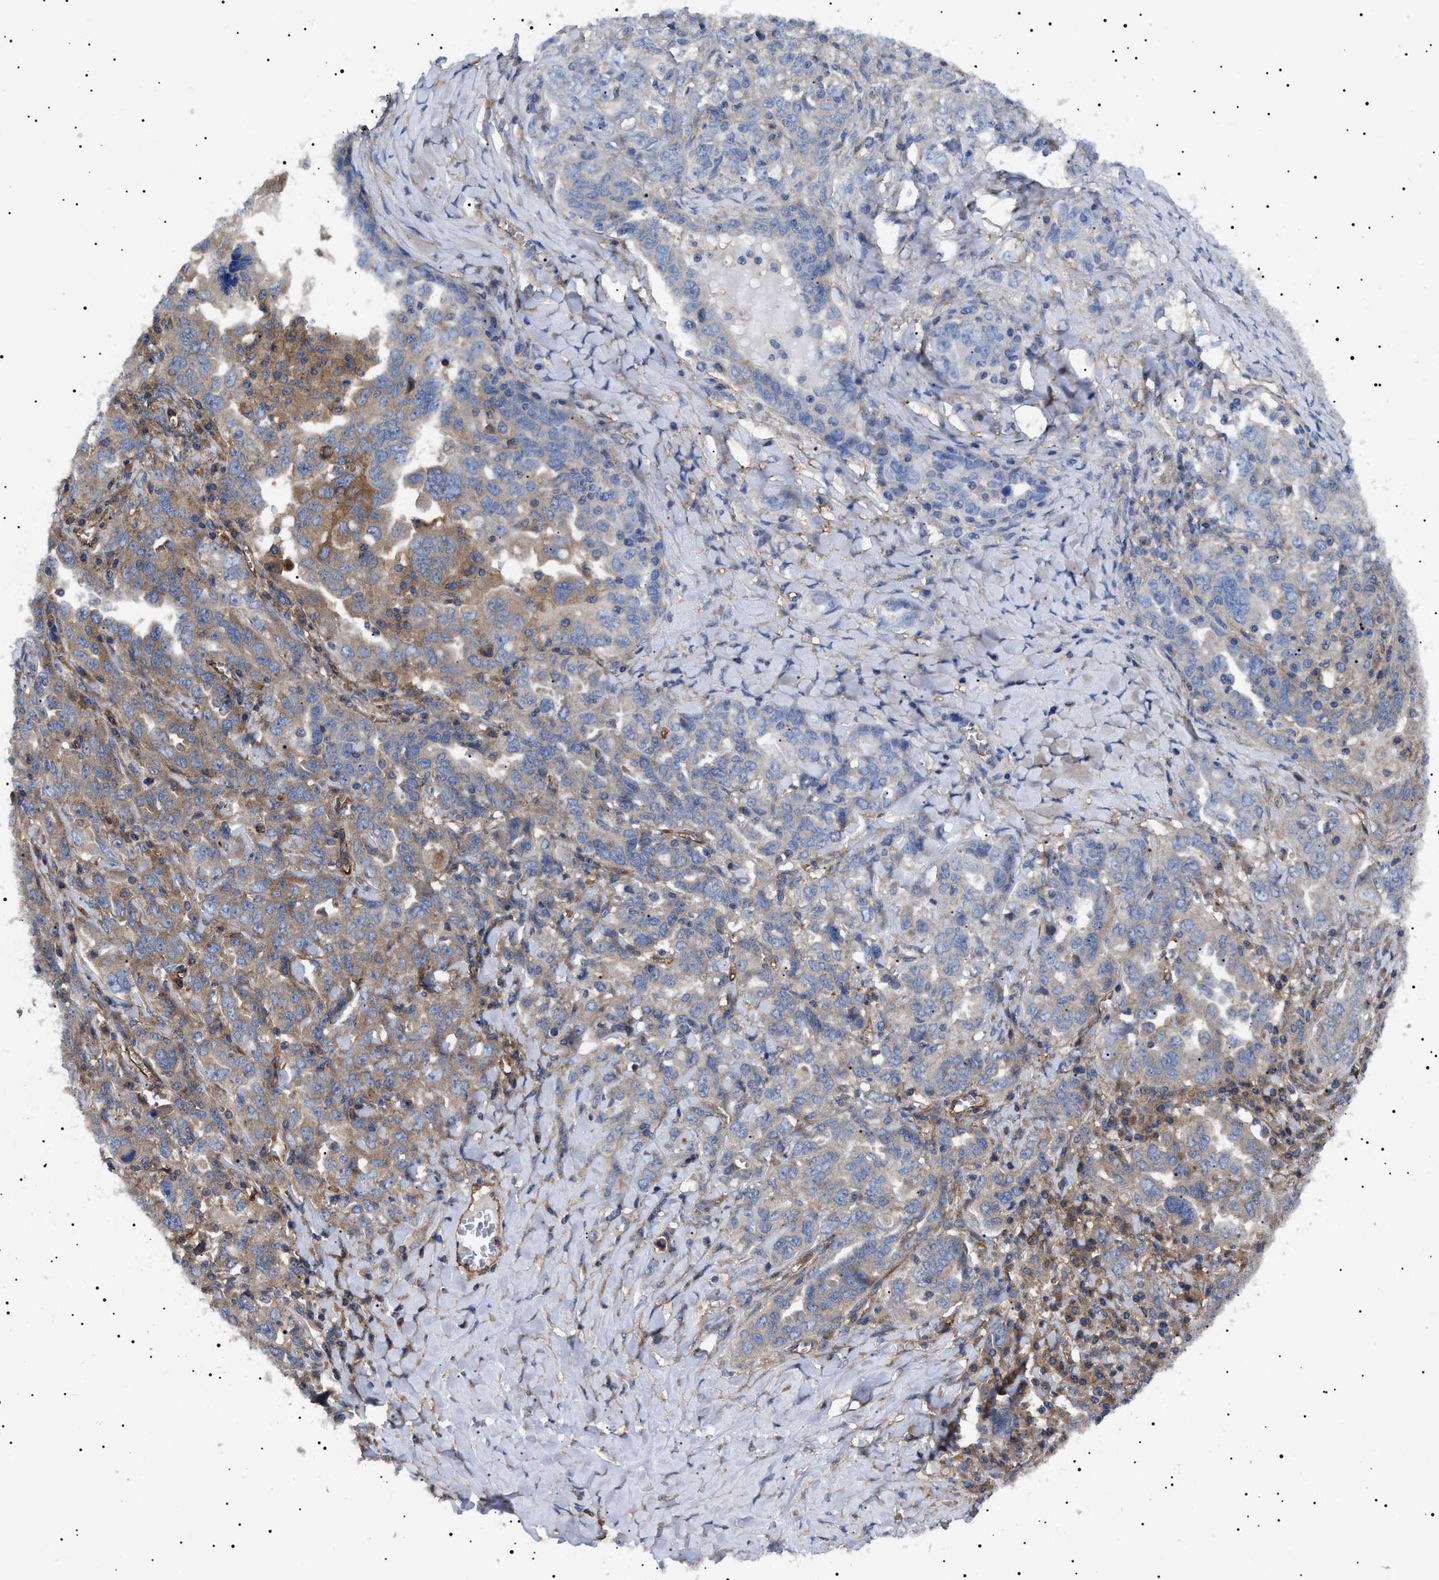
{"staining": {"intensity": "weak", "quantity": "25%-75%", "location": "cytoplasmic/membranous"}, "tissue": "ovarian cancer", "cell_type": "Tumor cells", "image_type": "cancer", "snomed": [{"axis": "morphology", "description": "Carcinoma, endometroid"}, {"axis": "topography", "description": "Ovary"}], "caption": "A low amount of weak cytoplasmic/membranous expression is seen in about 25%-75% of tumor cells in ovarian endometroid carcinoma tissue. The protein of interest is shown in brown color, while the nuclei are stained blue.", "gene": "TPP2", "patient": {"sex": "female", "age": 62}}